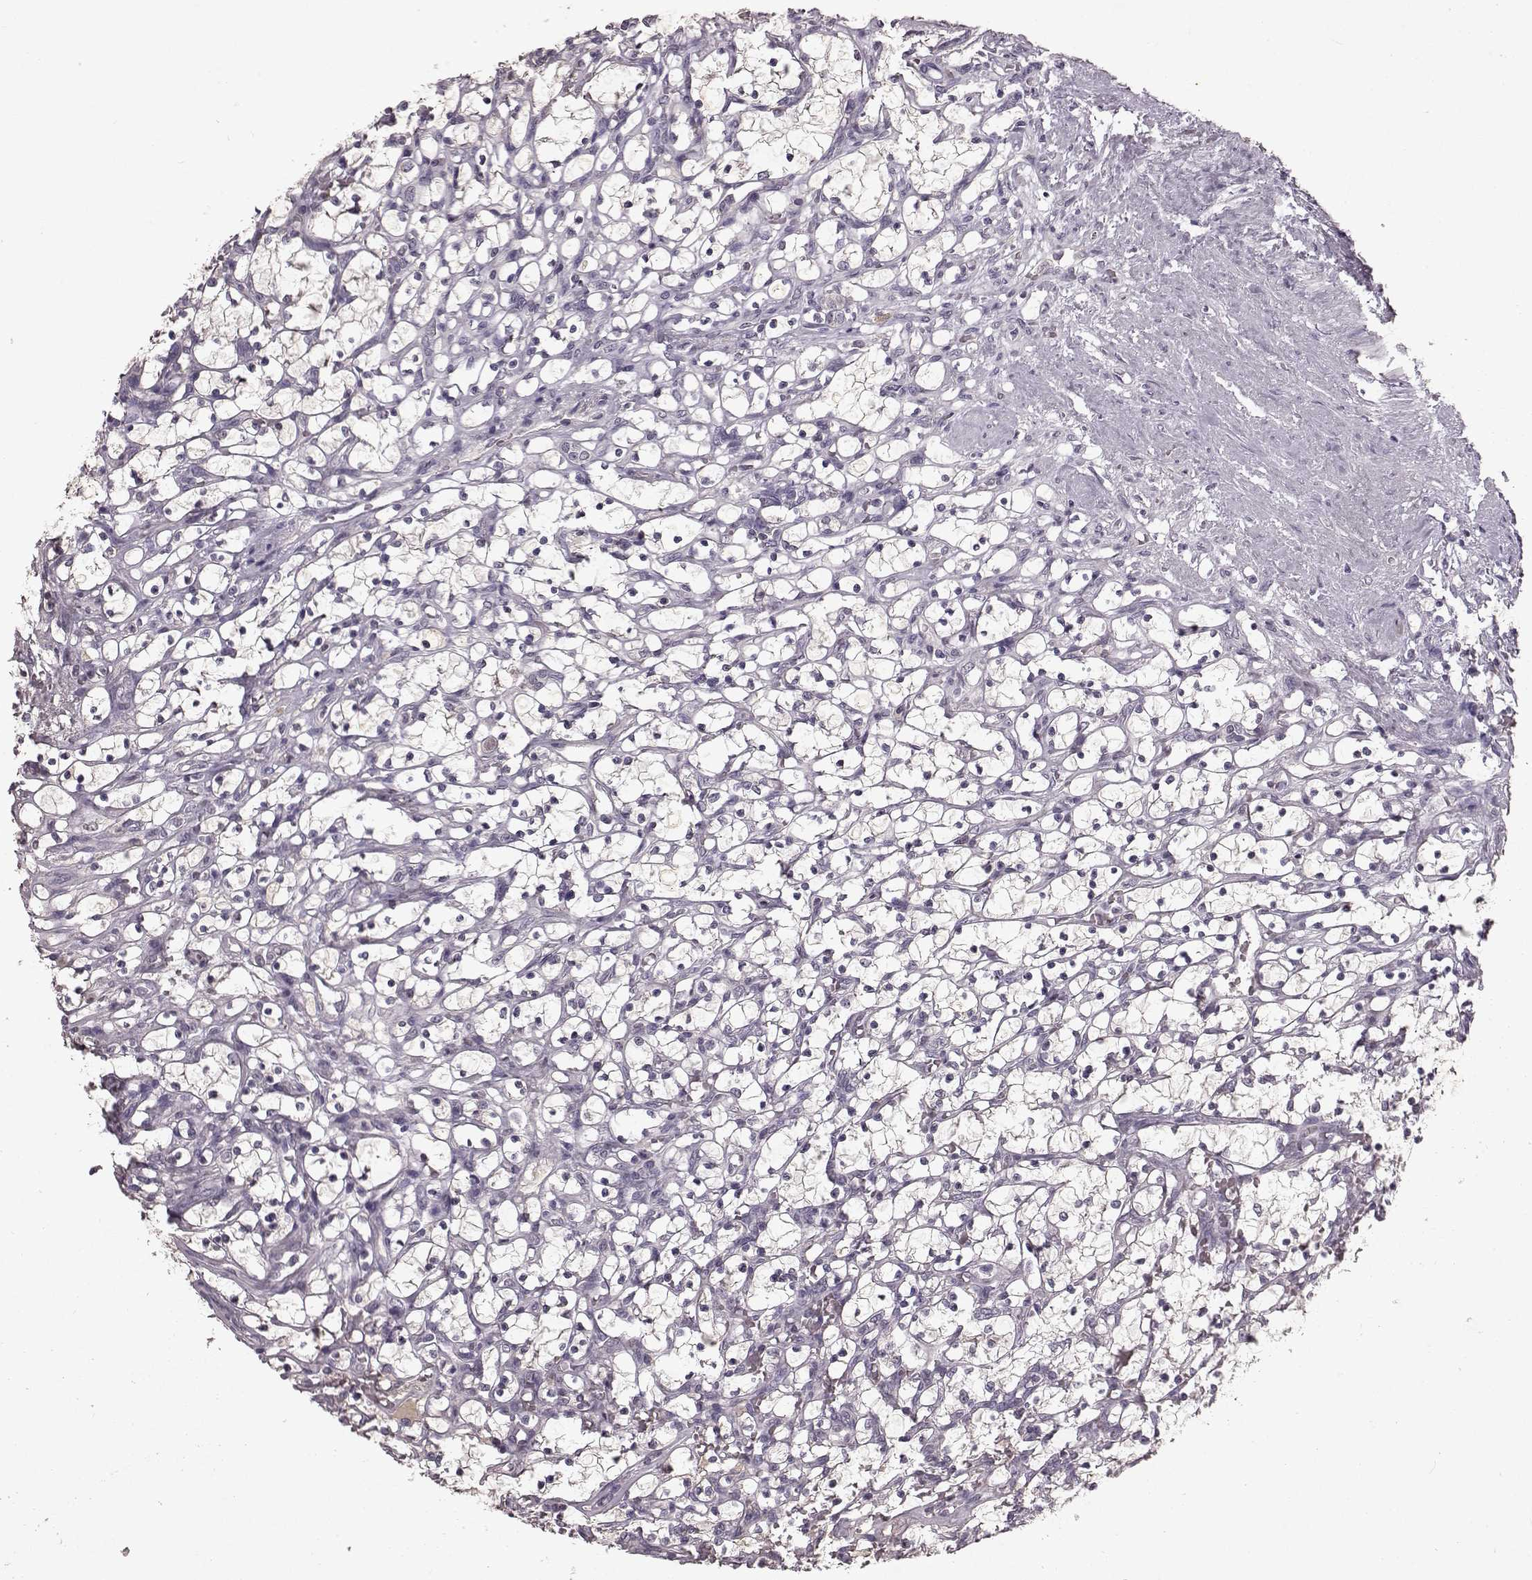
{"staining": {"intensity": "negative", "quantity": "none", "location": "none"}, "tissue": "renal cancer", "cell_type": "Tumor cells", "image_type": "cancer", "snomed": [{"axis": "morphology", "description": "Adenocarcinoma, NOS"}, {"axis": "topography", "description": "Kidney"}], "caption": "An immunohistochemistry photomicrograph of renal cancer (adenocarcinoma) is shown. There is no staining in tumor cells of renal cancer (adenocarcinoma). (DAB IHC visualized using brightfield microscopy, high magnification).", "gene": "FRRS1L", "patient": {"sex": "female", "age": 69}}